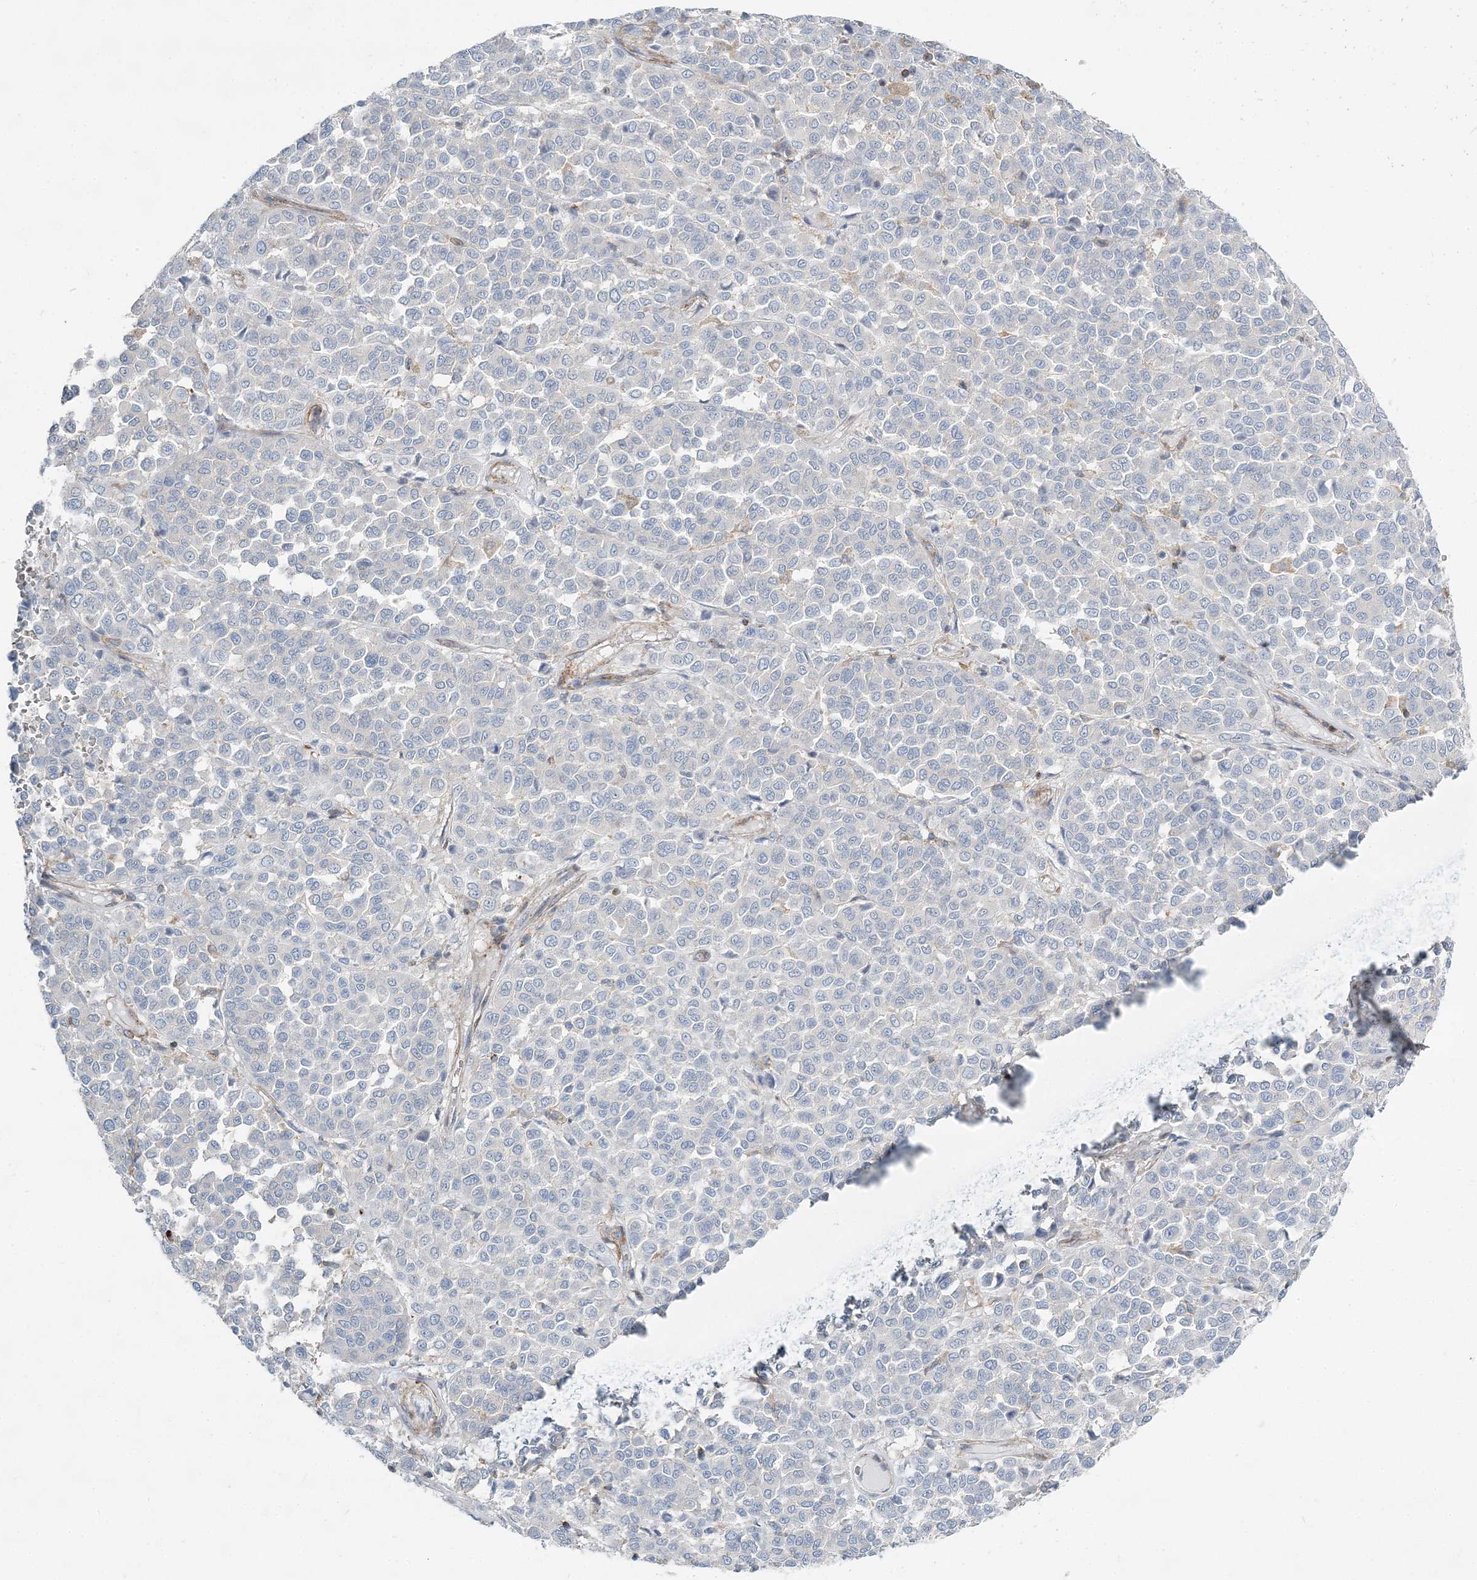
{"staining": {"intensity": "negative", "quantity": "none", "location": "none"}, "tissue": "melanoma", "cell_type": "Tumor cells", "image_type": "cancer", "snomed": [{"axis": "morphology", "description": "Malignant melanoma, Metastatic site"}, {"axis": "topography", "description": "Pancreas"}], "caption": "Micrograph shows no protein positivity in tumor cells of melanoma tissue. (IHC, brightfield microscopy, high magnification).", "gene": "CUEDC2", "patient": {"sex": "female", "age": 30}}